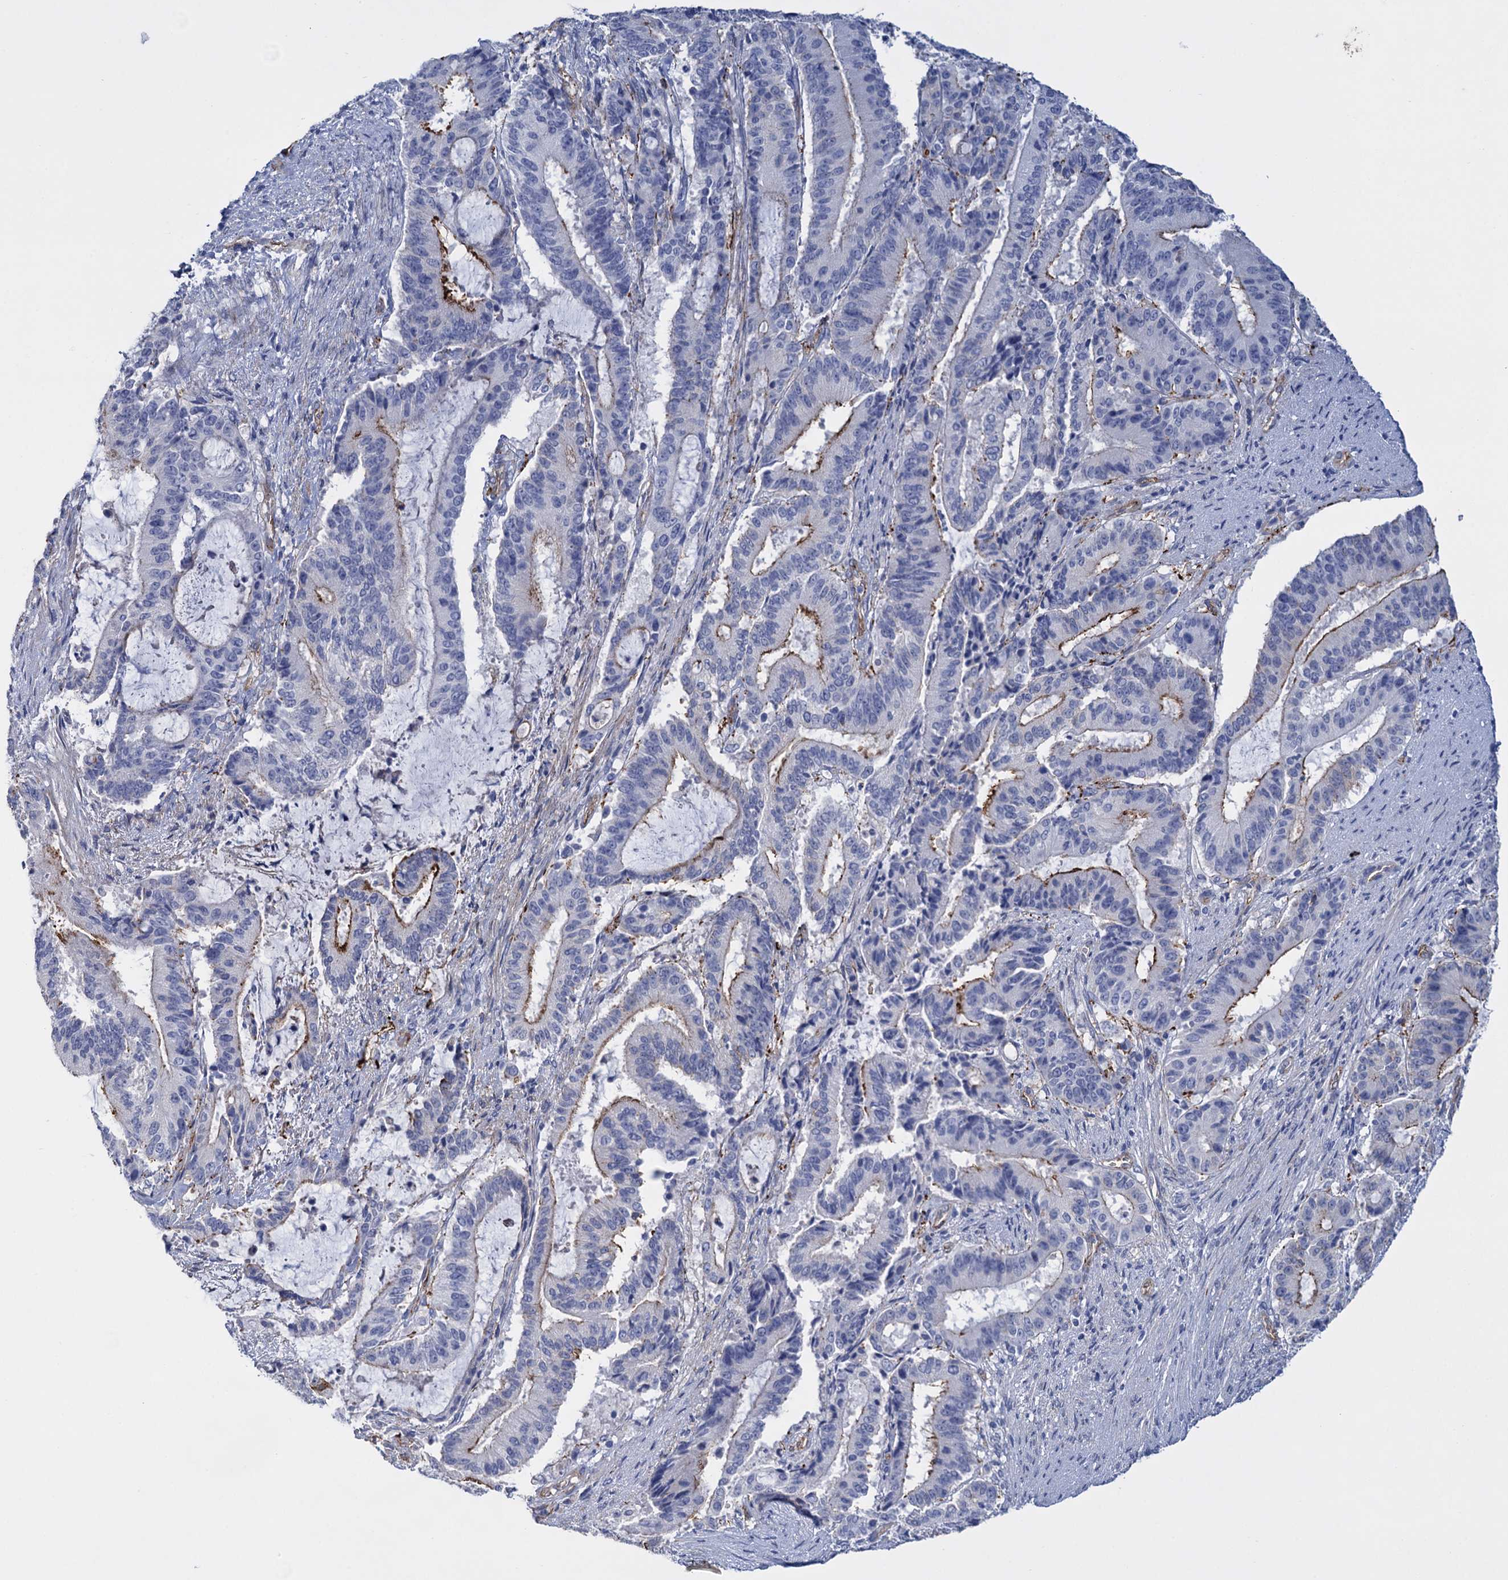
{"staining": {"intensity": "moderate", "quantity": "<25%", "location": "cytoplasmic/membranous"}, "tissue": "liver cancer", "cell_type": "Tumor cells", "image_type": "cancer", "snomed": [{"axis": "morphology", "description": "Normal tissue, NOS"}, {"axis": "morphology", "description": "Cholangiocarcinoma"}, {"axis": "topography", "description": "Liver"}, {"axis": "topography", "description": "Peripheral nerve tissue"}], "caption": "IHC image of neoplastic tissue: liver cholangiocarcinoma stained using IHC shows low levels of moderate protein expression localized specifically in the cytoplasmic/membranous of tumor cells, appearing as a cytoplasmic/membranous brown color.", "gene": "SNCG", "patient": {"sex": "female", "age": 73}}